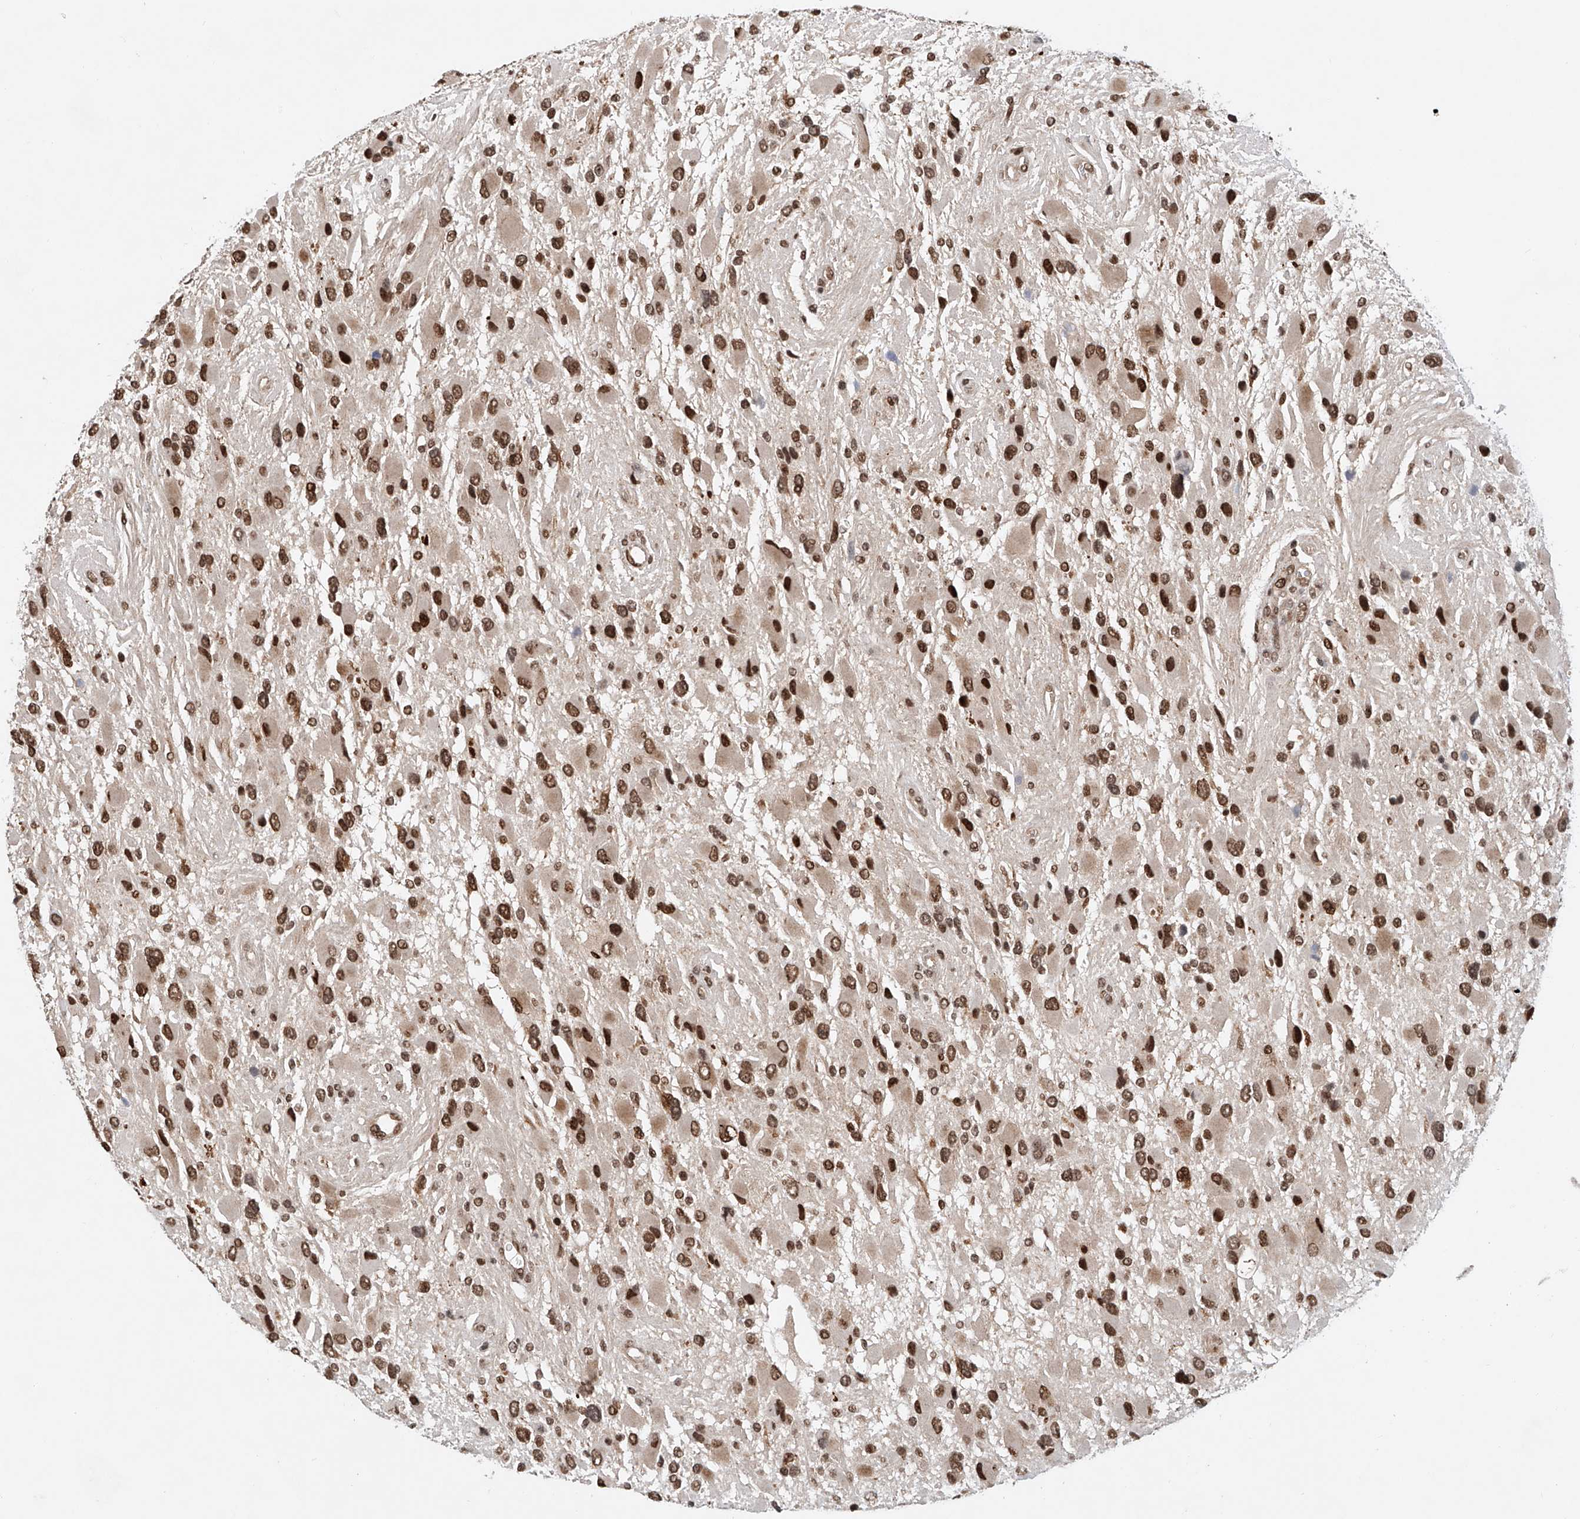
{"staining": {"intensity": "strong", "quantity": ">75%", "location": "nuclear"}, "tissue": "glioma", "cell_type": "Tumor cells", "image_type": "cancer", "snomed": [{"axis": "morphology", "description": "Glioma, malignant, High grade"}, {"axis": "topography", "description": "Brain"}], "caption": "Protein analysis of glioma tissue shows strong nuclear expression in approximately >75% of tumor cells. The staining was performed using DAB, with brown indicating positive protein expression. Nuclei are stained blue with hematoxylin.", "gene": "ZNF470", "patient": {"sex": "male", "age": 53}}